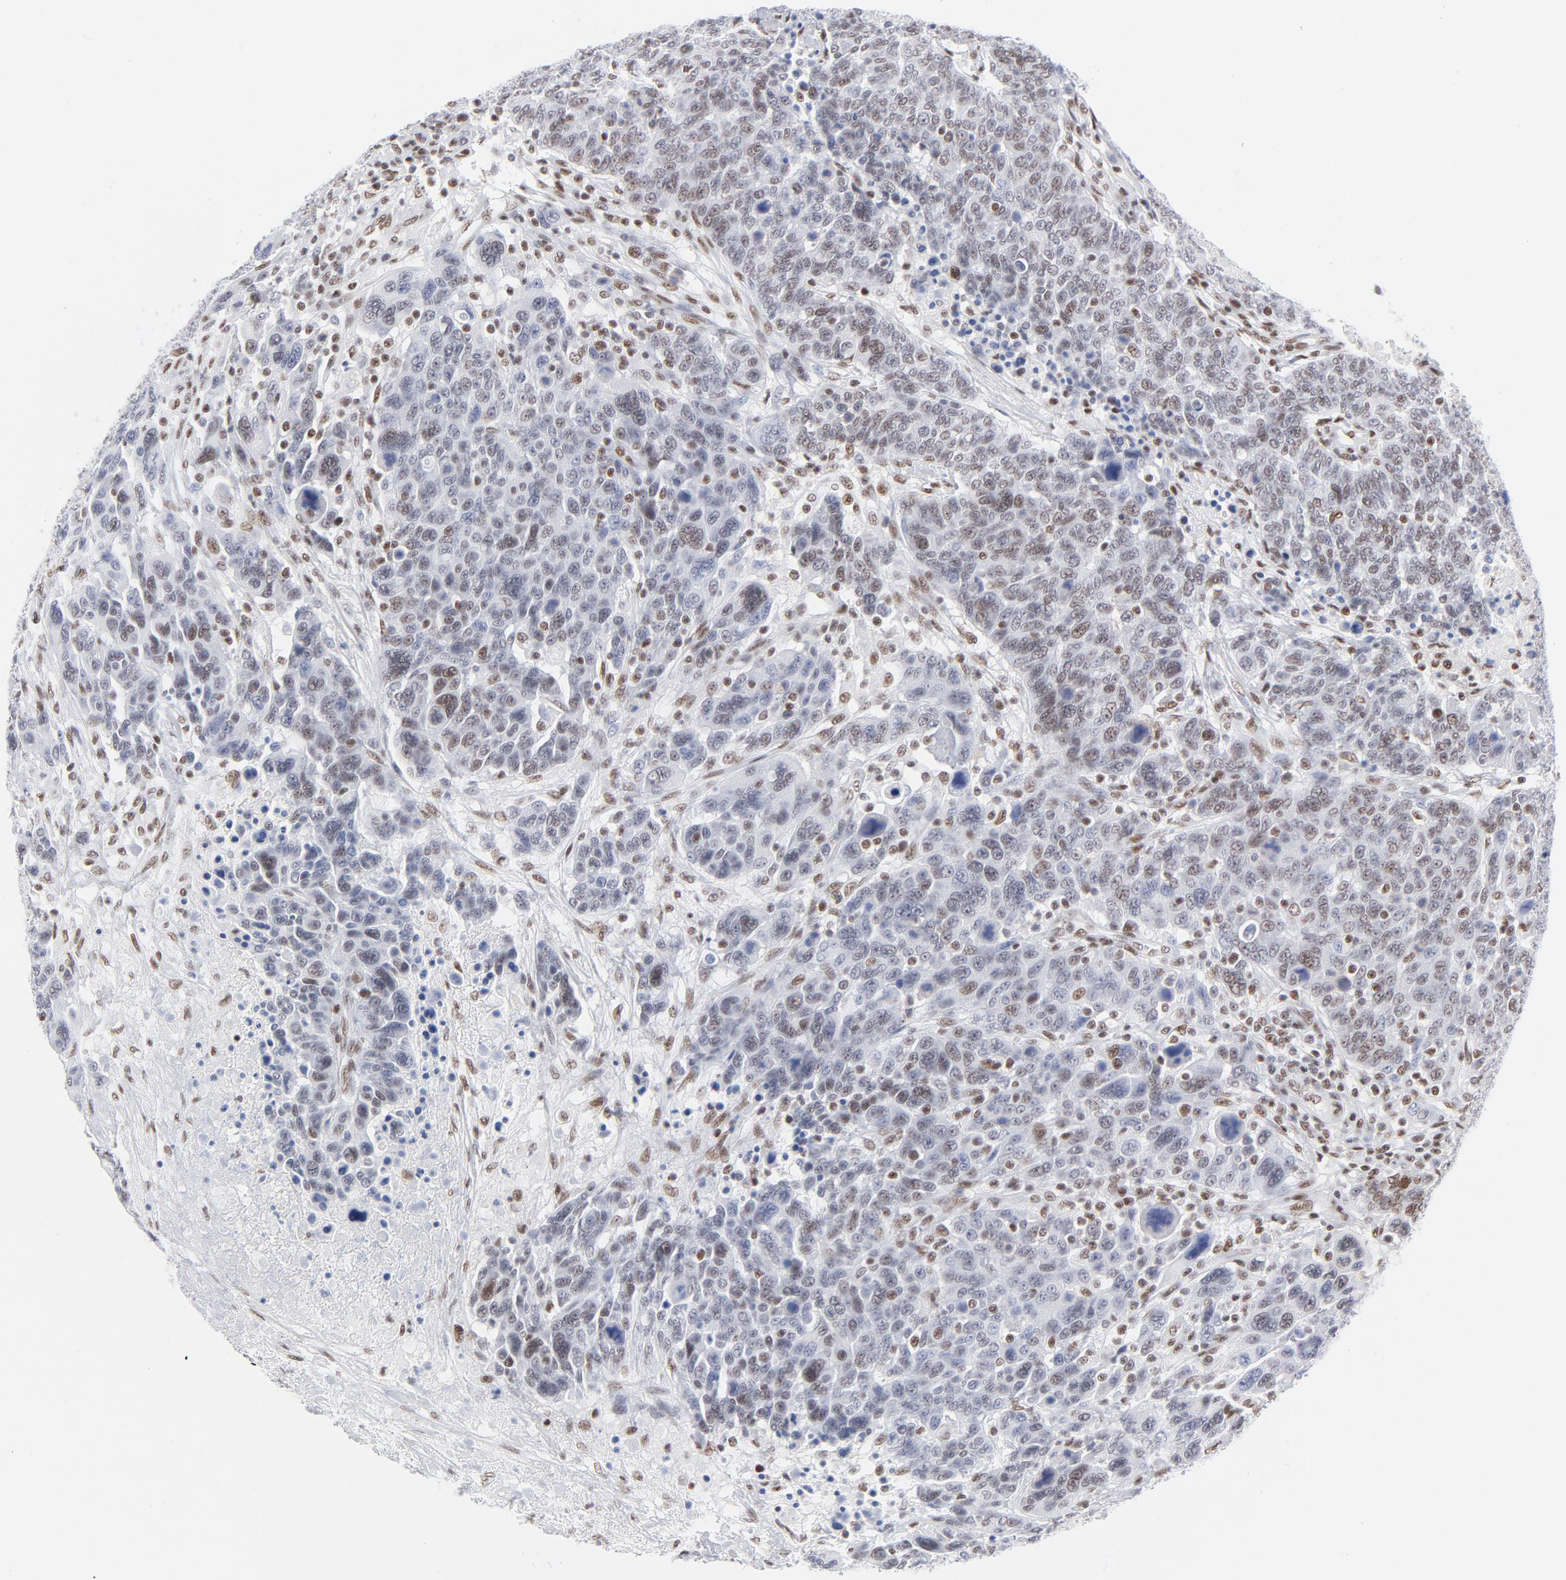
{"staining": {"intensity": "weak", "quantity": "<25%", "location": "nuclear"}, "tissue": "breast cancer", "cell_type": "Tumor cells", "image_type": "cancer", "snomed": [{"axis": "morphology", "description": "Duct carcinoma"}, {"axis": "topography", "description": "Breast"}], "caption": "Tumor cells show no significant protein expression in breast cancer (intraductal carcinoma). The staining was performed using DAB (3,3'-diaminobenzidine) to visualize the protein expression in brown, while the nuclei were stained in blue with hematoxylin (Magnification: 20x).", "gene": "ATF2", "patient": {"sex": "female", "age": 37}}